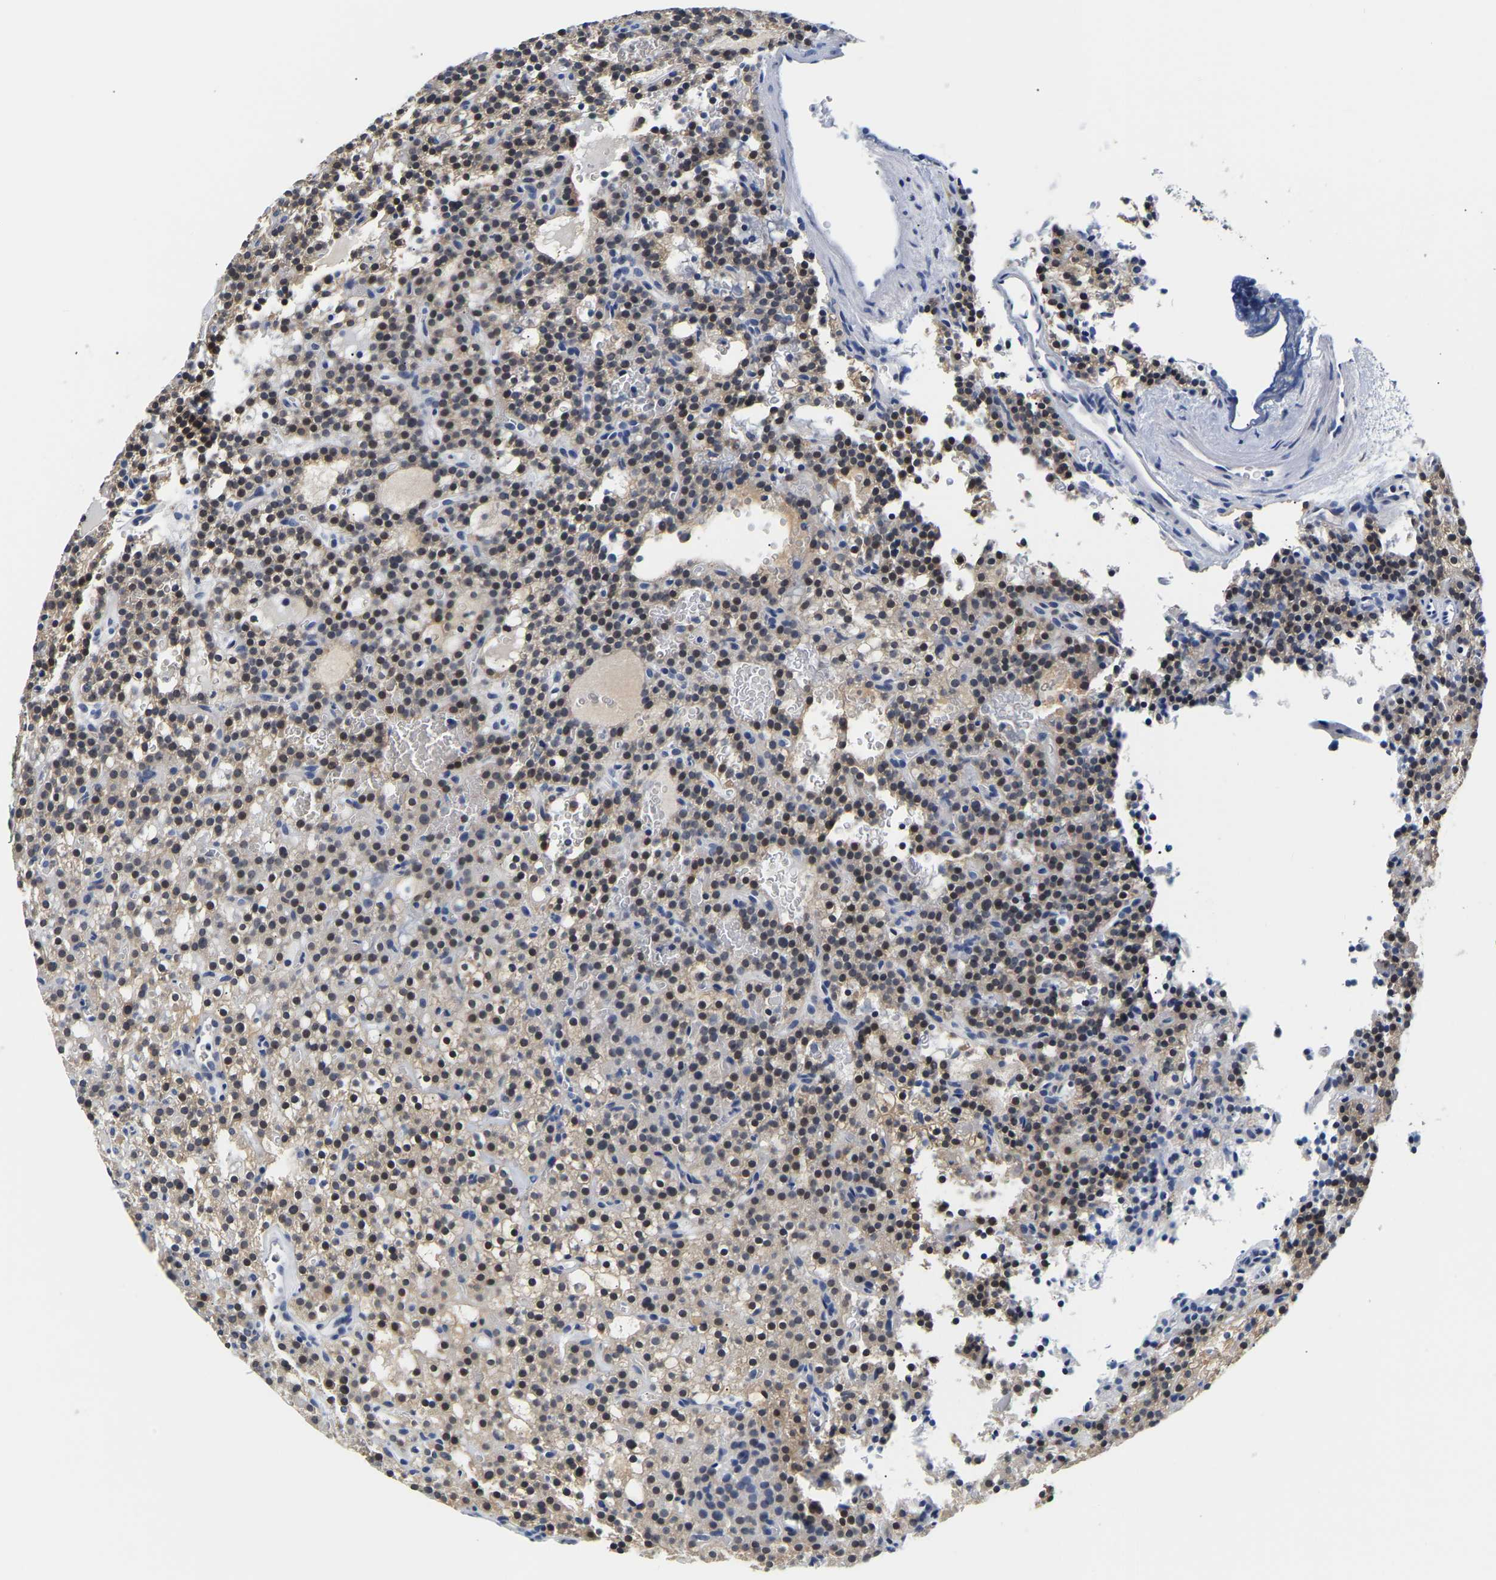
{"staining": {"intensity": "moderate", "quantity": "25%-75%", "location": "nuclear"}, "tissue": "parathyroid gland", "cell_type": "Glandular cells", "image_type": "normal", "snomed": [{"axis": "morphology", "description": "Normal tissue, NOS"}, {"axis": "morphology", "description": "Adenoma, NOS"}, {"axis": "topography", "description": "Parathyroid gland"}], "caption": "Parathyroid gland stained with a brown dye displays moderate nuclear positive expression in about 25%-75% of glandular cells.", "gene": "UCHL3", "patient": {"sex": "female", "age": 74}}